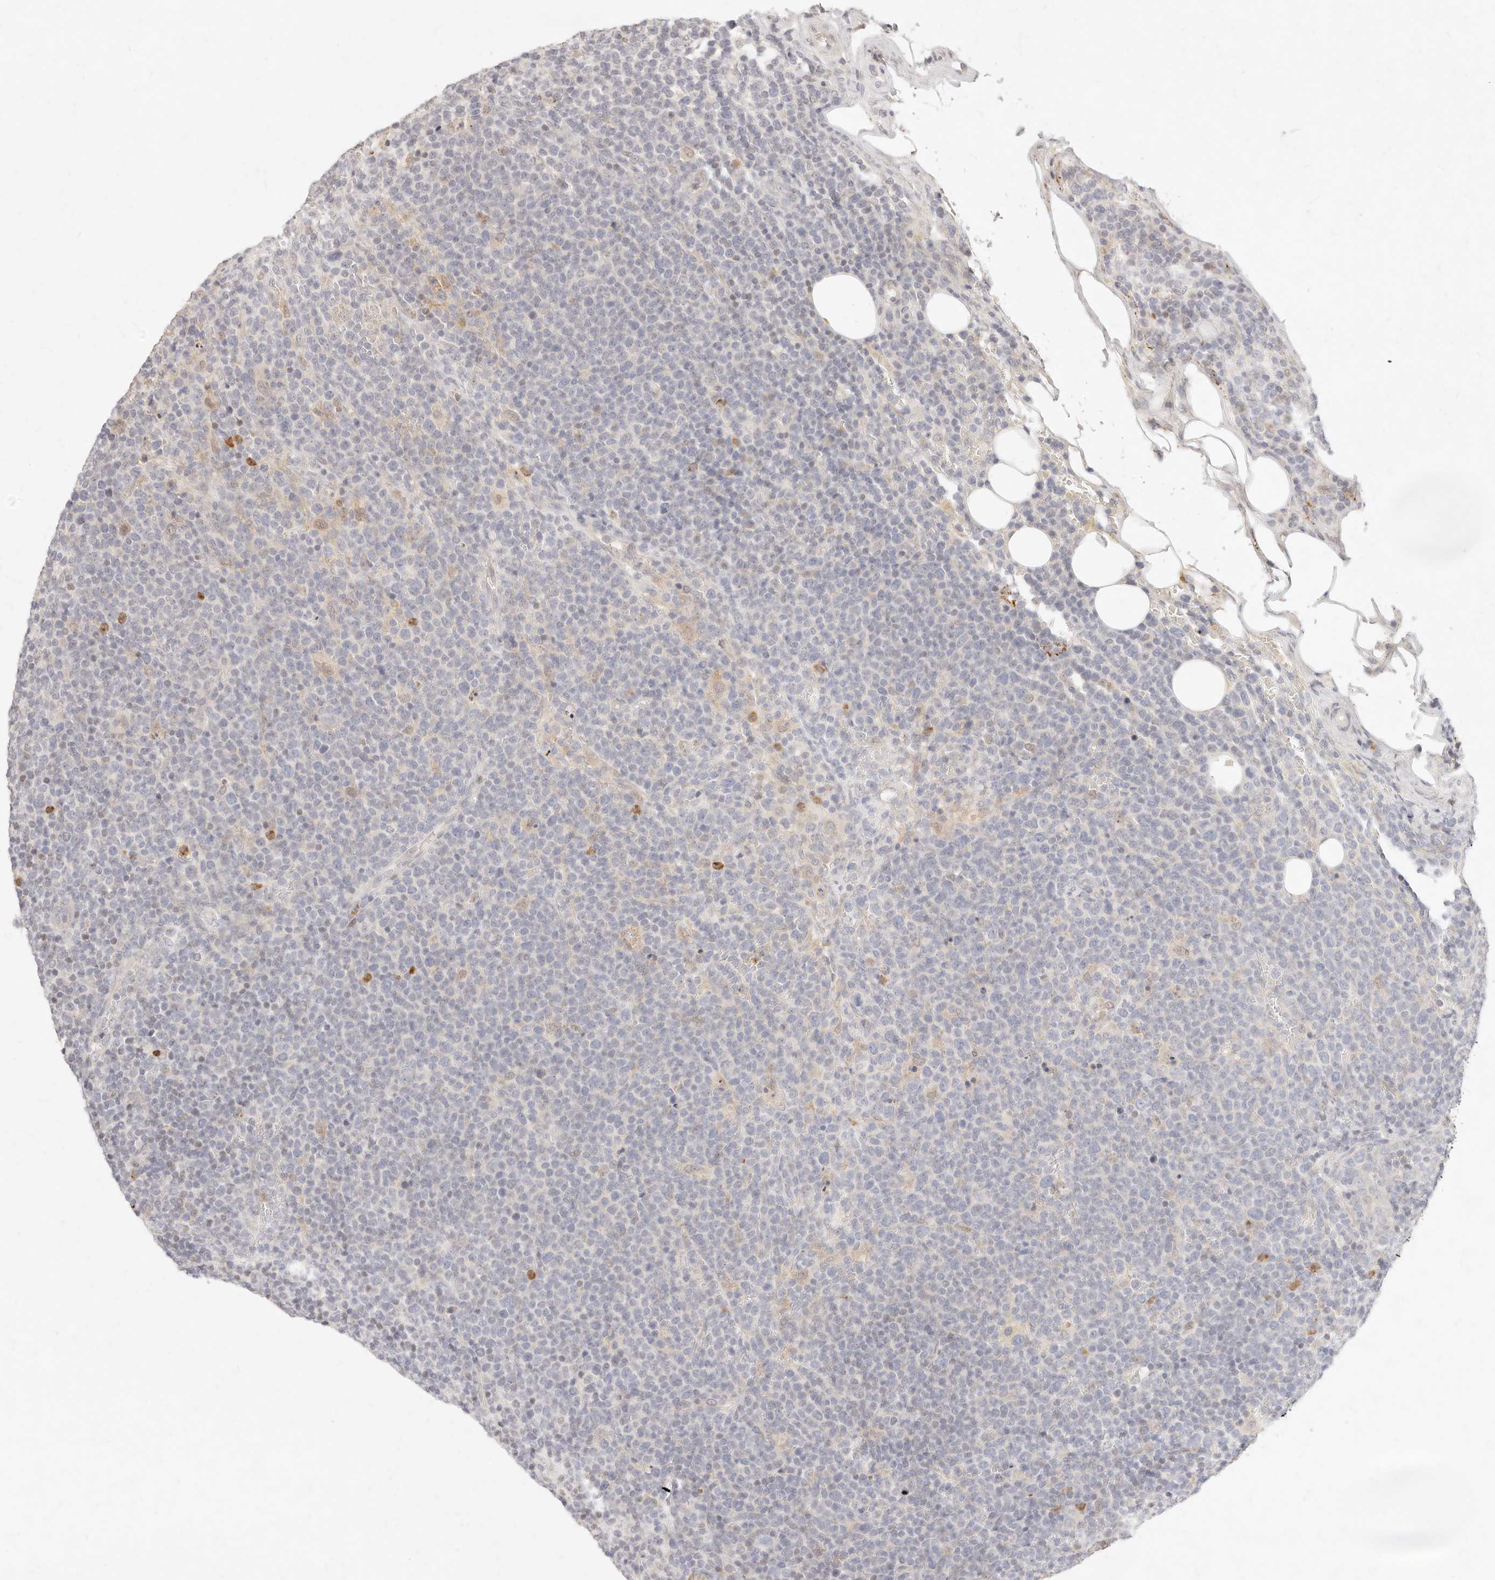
{"staining": {"intensity": "negative", "quantity": "none", "location": "none"}, "tissue": "lymphoma", "cell_type": "Tumor cells", "image_type": "cancer", "snomed": [{"axis": "morphology", "description": "Malignant lymphoma, non-Hodgkin's type, High grade"}, {"axis": "topography", "description": "Lymph node"}], "caption": "Immunohistochemical staining of human high-grade malignant lymphoma, non-Hodgkin's type demonstrates no significant expression in tumor cells. (DAB IHC with hematoxylin counter stain).", "gene": "ASCL3", "patient": {"sex": "male", "age": 61}}